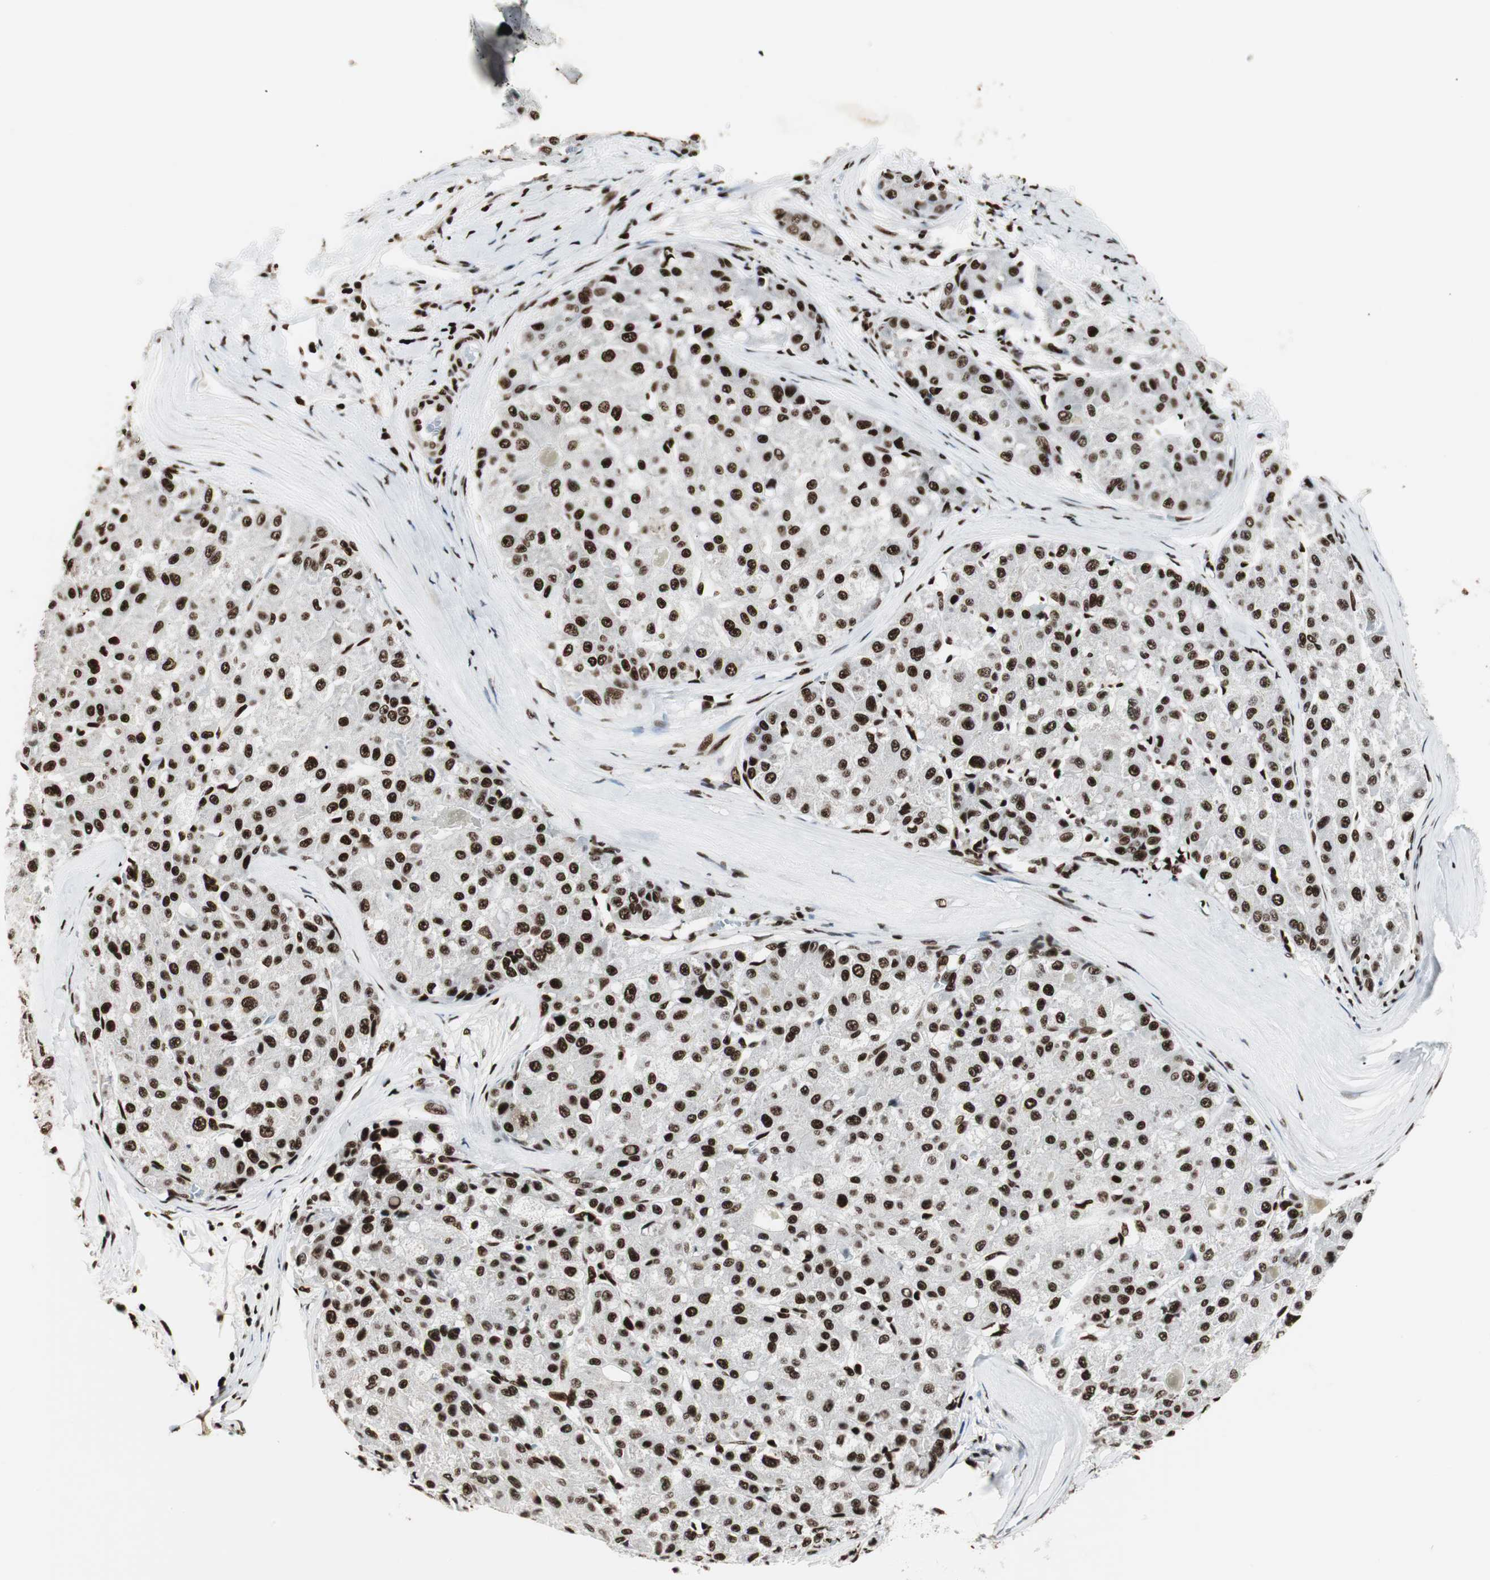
{"staining": {"intensity": "strong", "quantity": ">75%", "location": "nuclear"}, "tissue": "liver cancer", "cell_type": "Tumor cells", "image_type": "cancer", "snomed": [{"axis": "morphology", "description": "Carcinoma, Hepatocellular, NOS"}, {"axis": "topography", "description": "Liver"}], "caption": "Strong nuclear expression for a protein is appreciated in about >75% of tumor cells of liver hepatocellular carcinoma using immunohistochemistry.", "gene": "MTA2", "patient": {"sex": "male", "age": 80}}